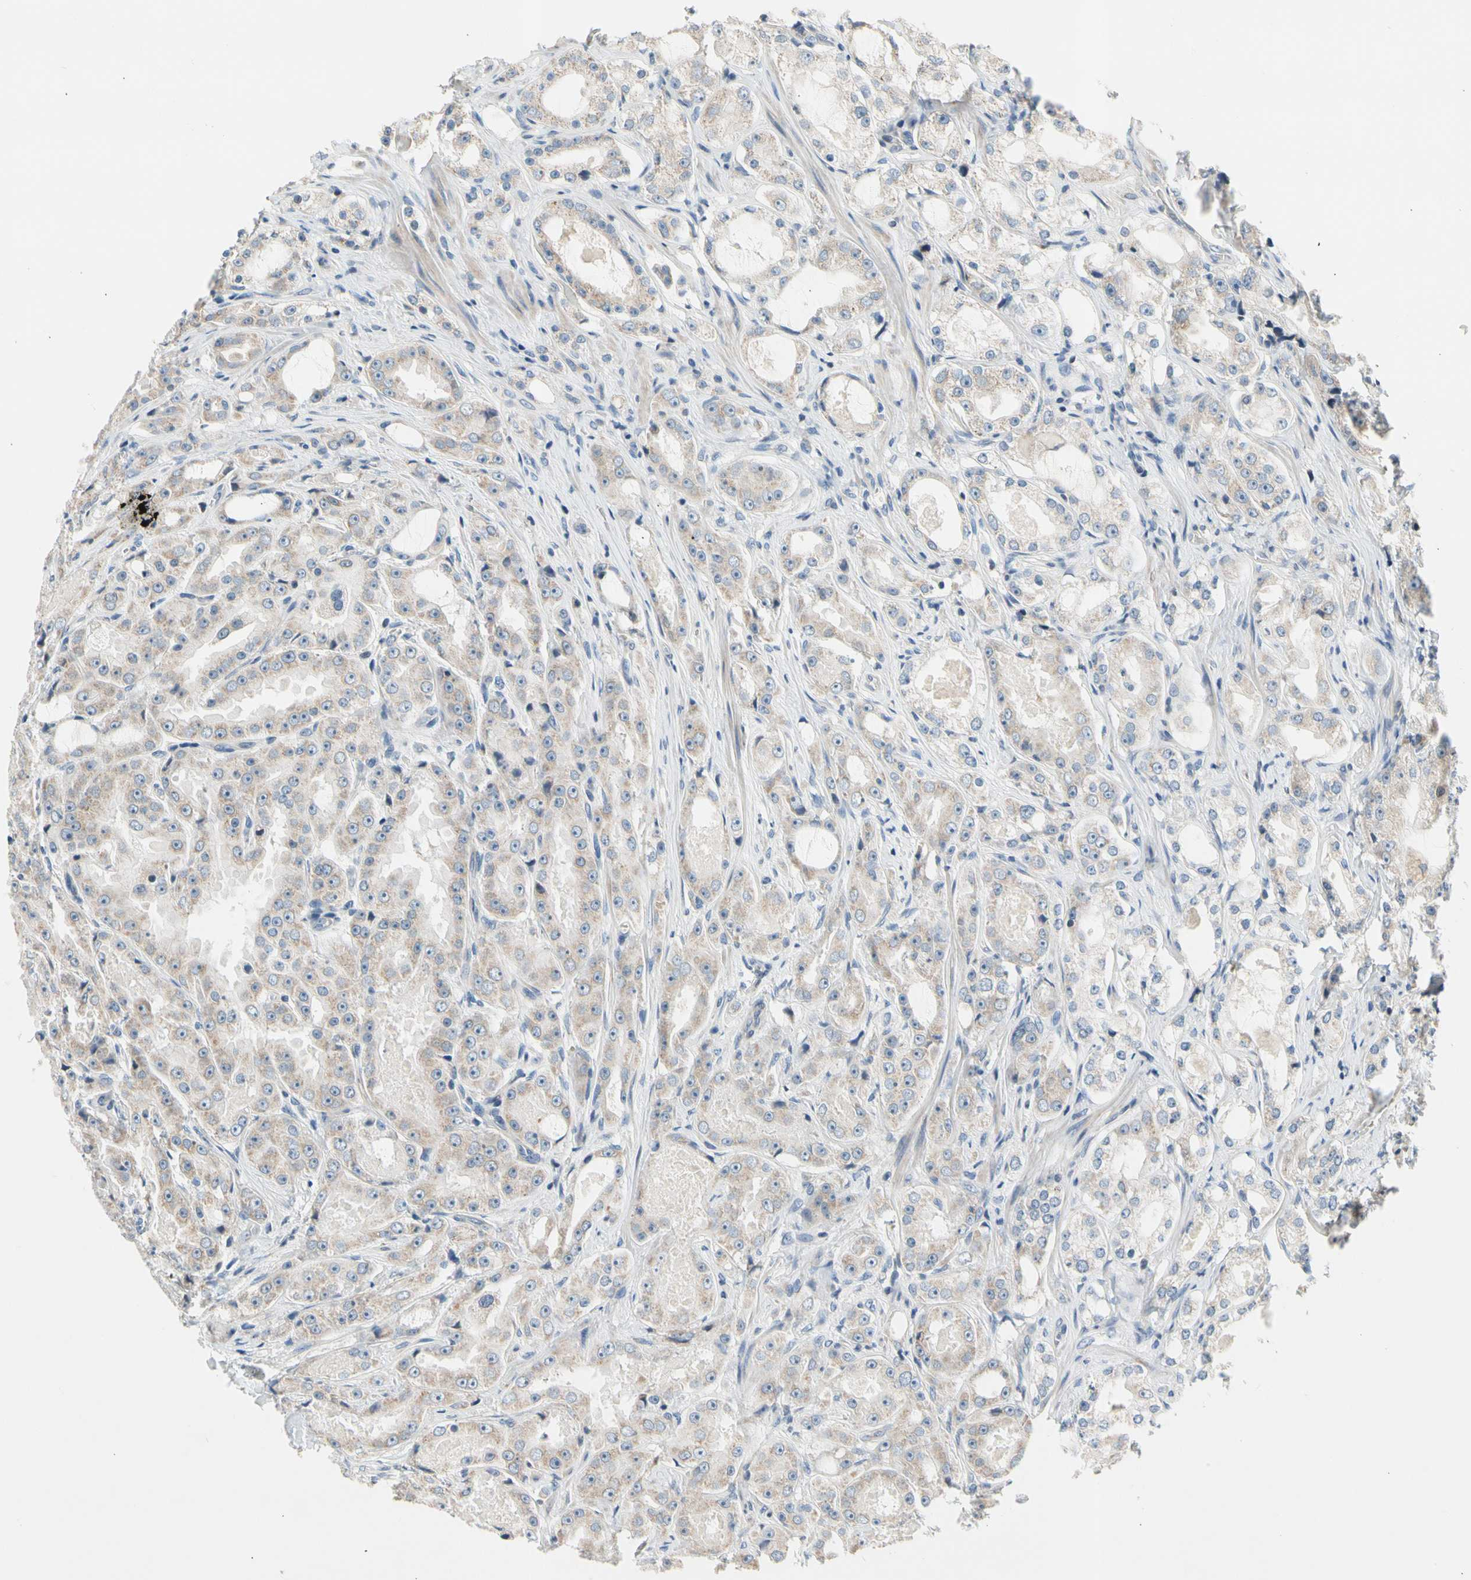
{"staining": {"intensity": "weak", "quantity": ">75%", "location": "cytoplasmic/membranous"}, "tissue": "prostate cancer", "cell_type": "Tumor cells", "image_type": "cancer", "snomed": [{"axis": "morphology", "description": "Adenocarcinoma, High grade"}, {"axis": "topography", "description": "Prostate"}], "caption": "The immunohistochemical stain labels weak cytoplasmic/membranous positivity in tumor cells of high-grade adenocarcinoma (prostate) tissue. The protein of interest is stained brown, and the nuclei are stained in blue (DAB IHC with brightfield microscopy, high magnification).", "gene": "SOX30", "patient": {"sex": "male", "age": 73}}